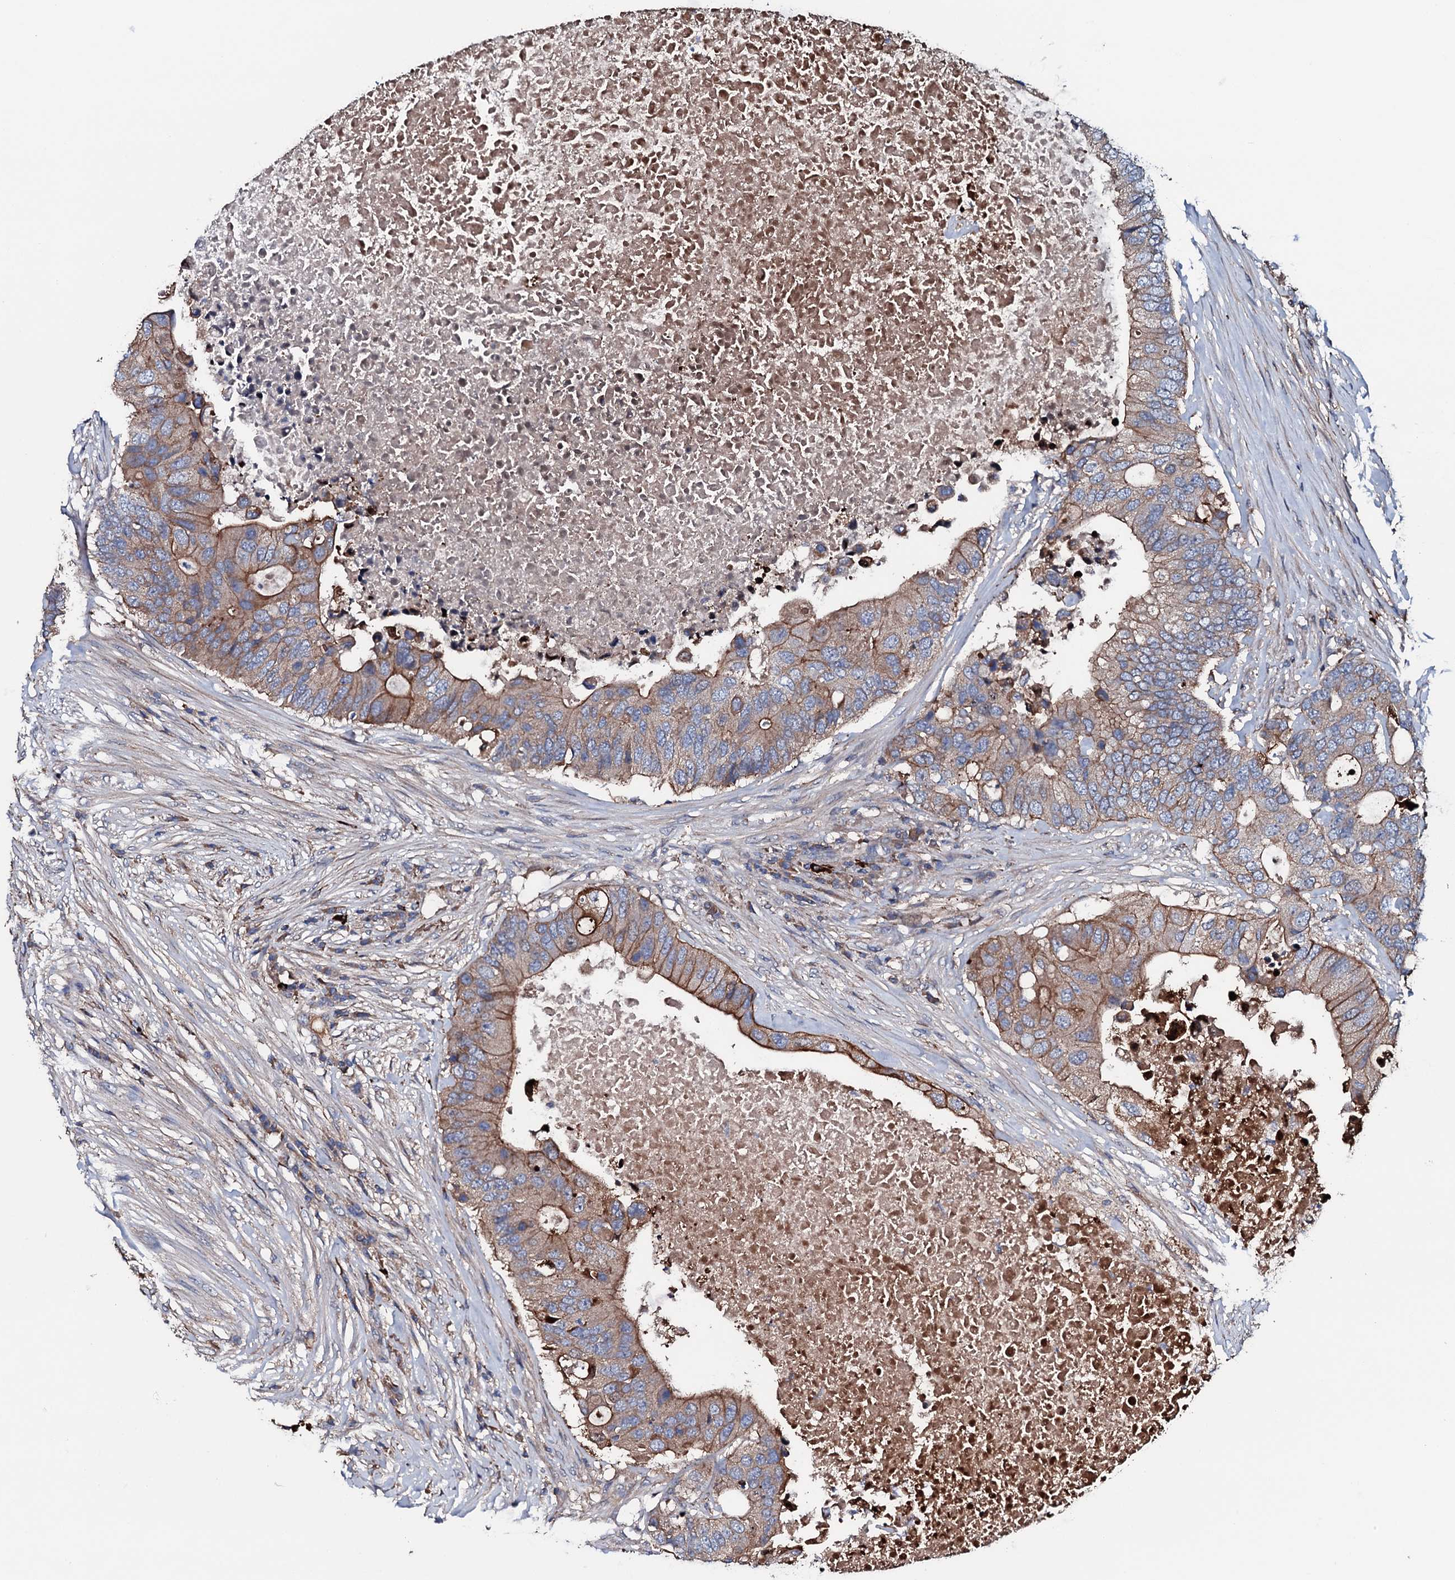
{"staining": {"intensity": "strong", "quantity": "25%-75%", "location": "cytoplasmic/membranous"}, "tissue": "colorectal cancer", "cell_type": "Tumor cells", "image_type": "cancer", "snomed": [{"axis": "morphology", "description": "Adenocarcinoma, NOS"}, {"axis": "topography", "description": "Colon"}], "caption": "This is a photomicrograph of IHC staining of adenocarcinoma (colorectal), which shows strong expression in the cytoplasmic/membranous of tumor cells.", "gene": "NEK1", "patient": {"sex": "male", "age": 71}}